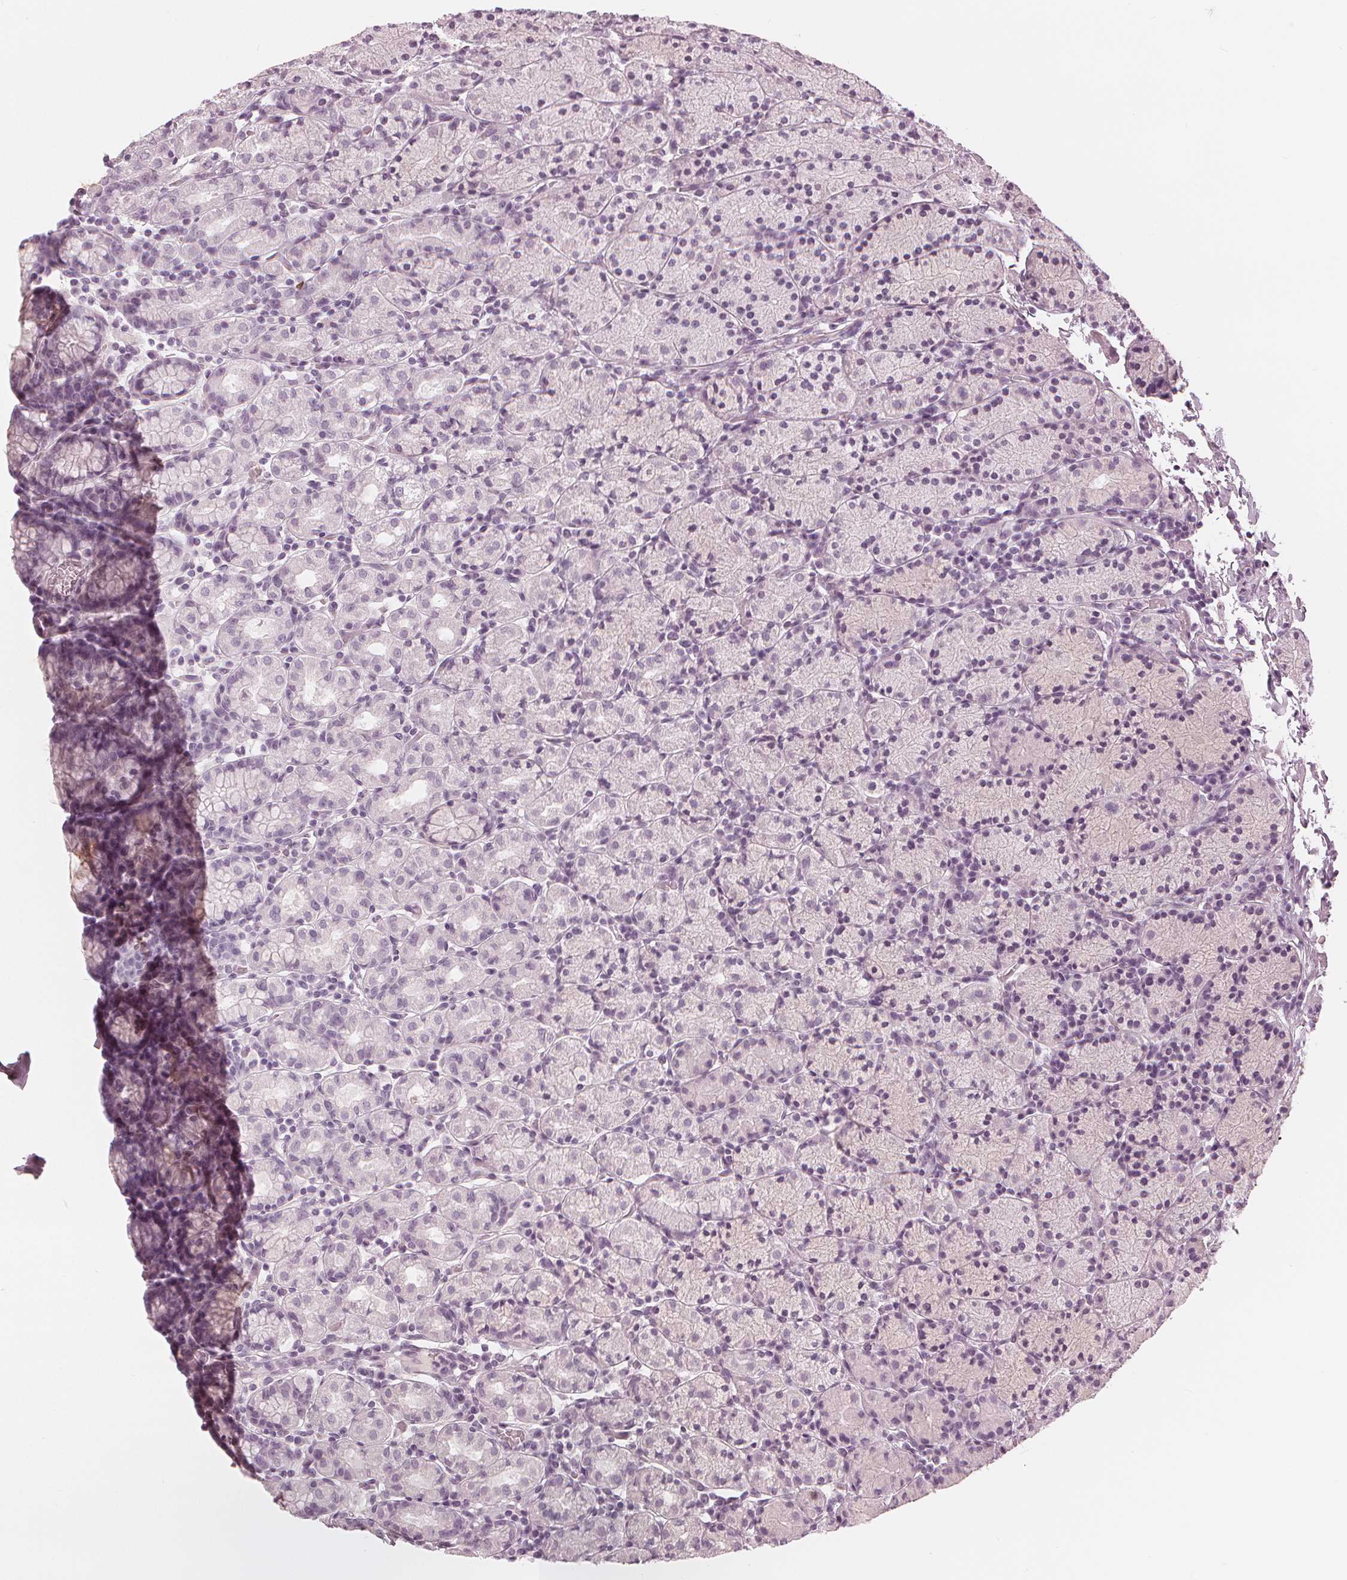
{"staining": {"intensity": "negative", "quantity": "none", "location": "none"}, "tissue": "stomach", "cell_type": "Glandular cells", "image_type": "normal", "snomed": [{"axis": "morphology", "description": "Normal tissue, NOS"}, {"axis": "topography", "description": "Stomach, upper"}, {"axis": "topography", "description": "Stomach"}], "caption": "High magnification brightfield microscopy of normal stomach stained with DAB (brown) and counterstained with hematoxylin (blue): glandular cells show no significant expression.", "gene": "PAEP", "patient": {"sex": "male", "age": 62}}